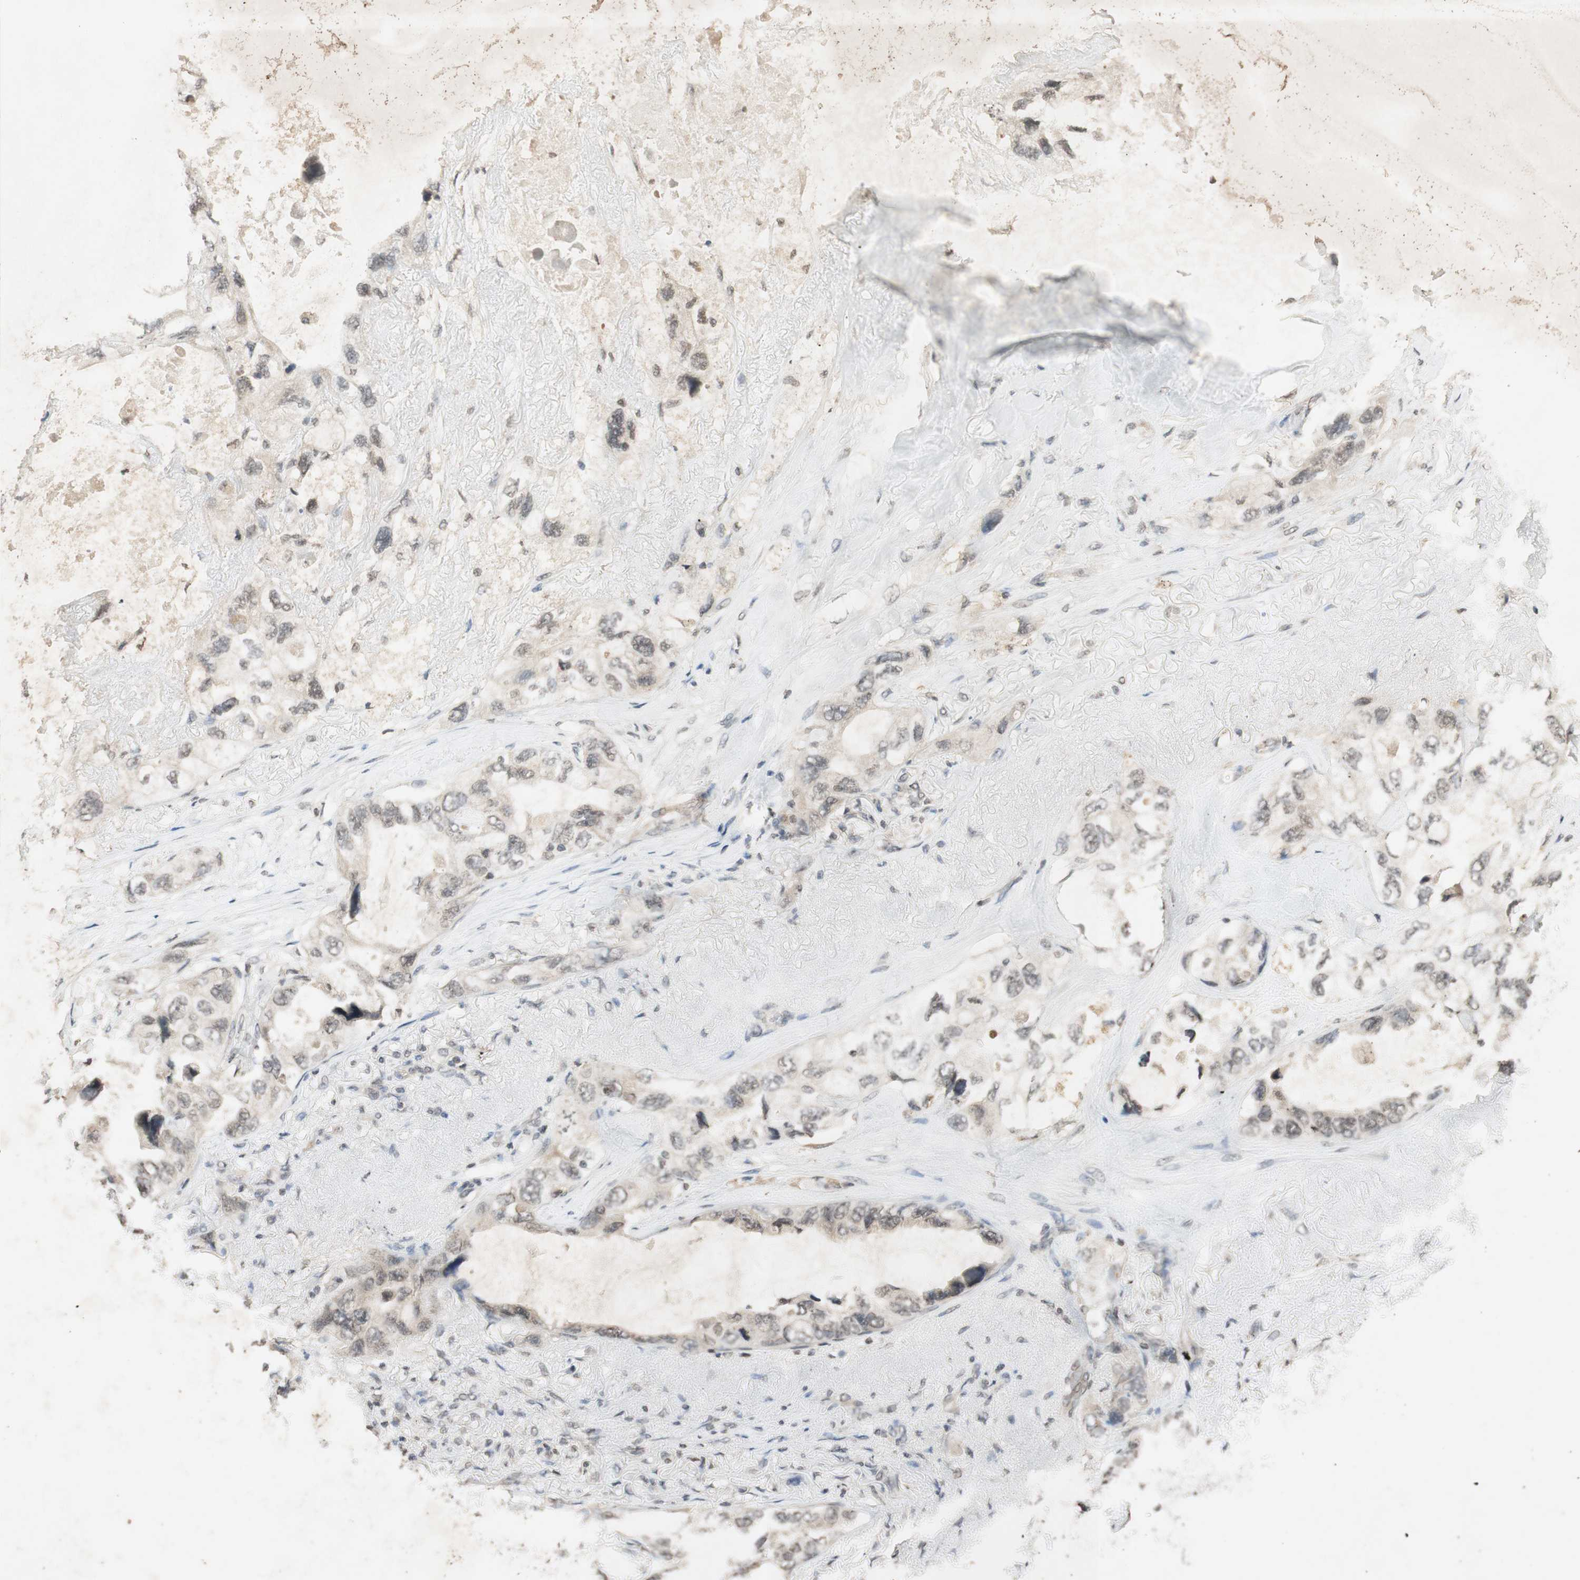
{"staining": {"intensity": "negative", "quantity": "none", "location": "none"}, "tissue": "lung cancer", "cell_type": "Tumor cells", "image_type": "cancer", "snomed": [{"axis": "morphology", "description": "Squamous cell carcinoma, NOS"}, {"axis": "topography", "description": "Lung"}], "caption": "Immunohistochemical staining of squamous cell carcinoma (lung) exhibits no significant staining in tumor cells.", "gene": "GLI1", "patient": {"sex": "female", "age": 73}}